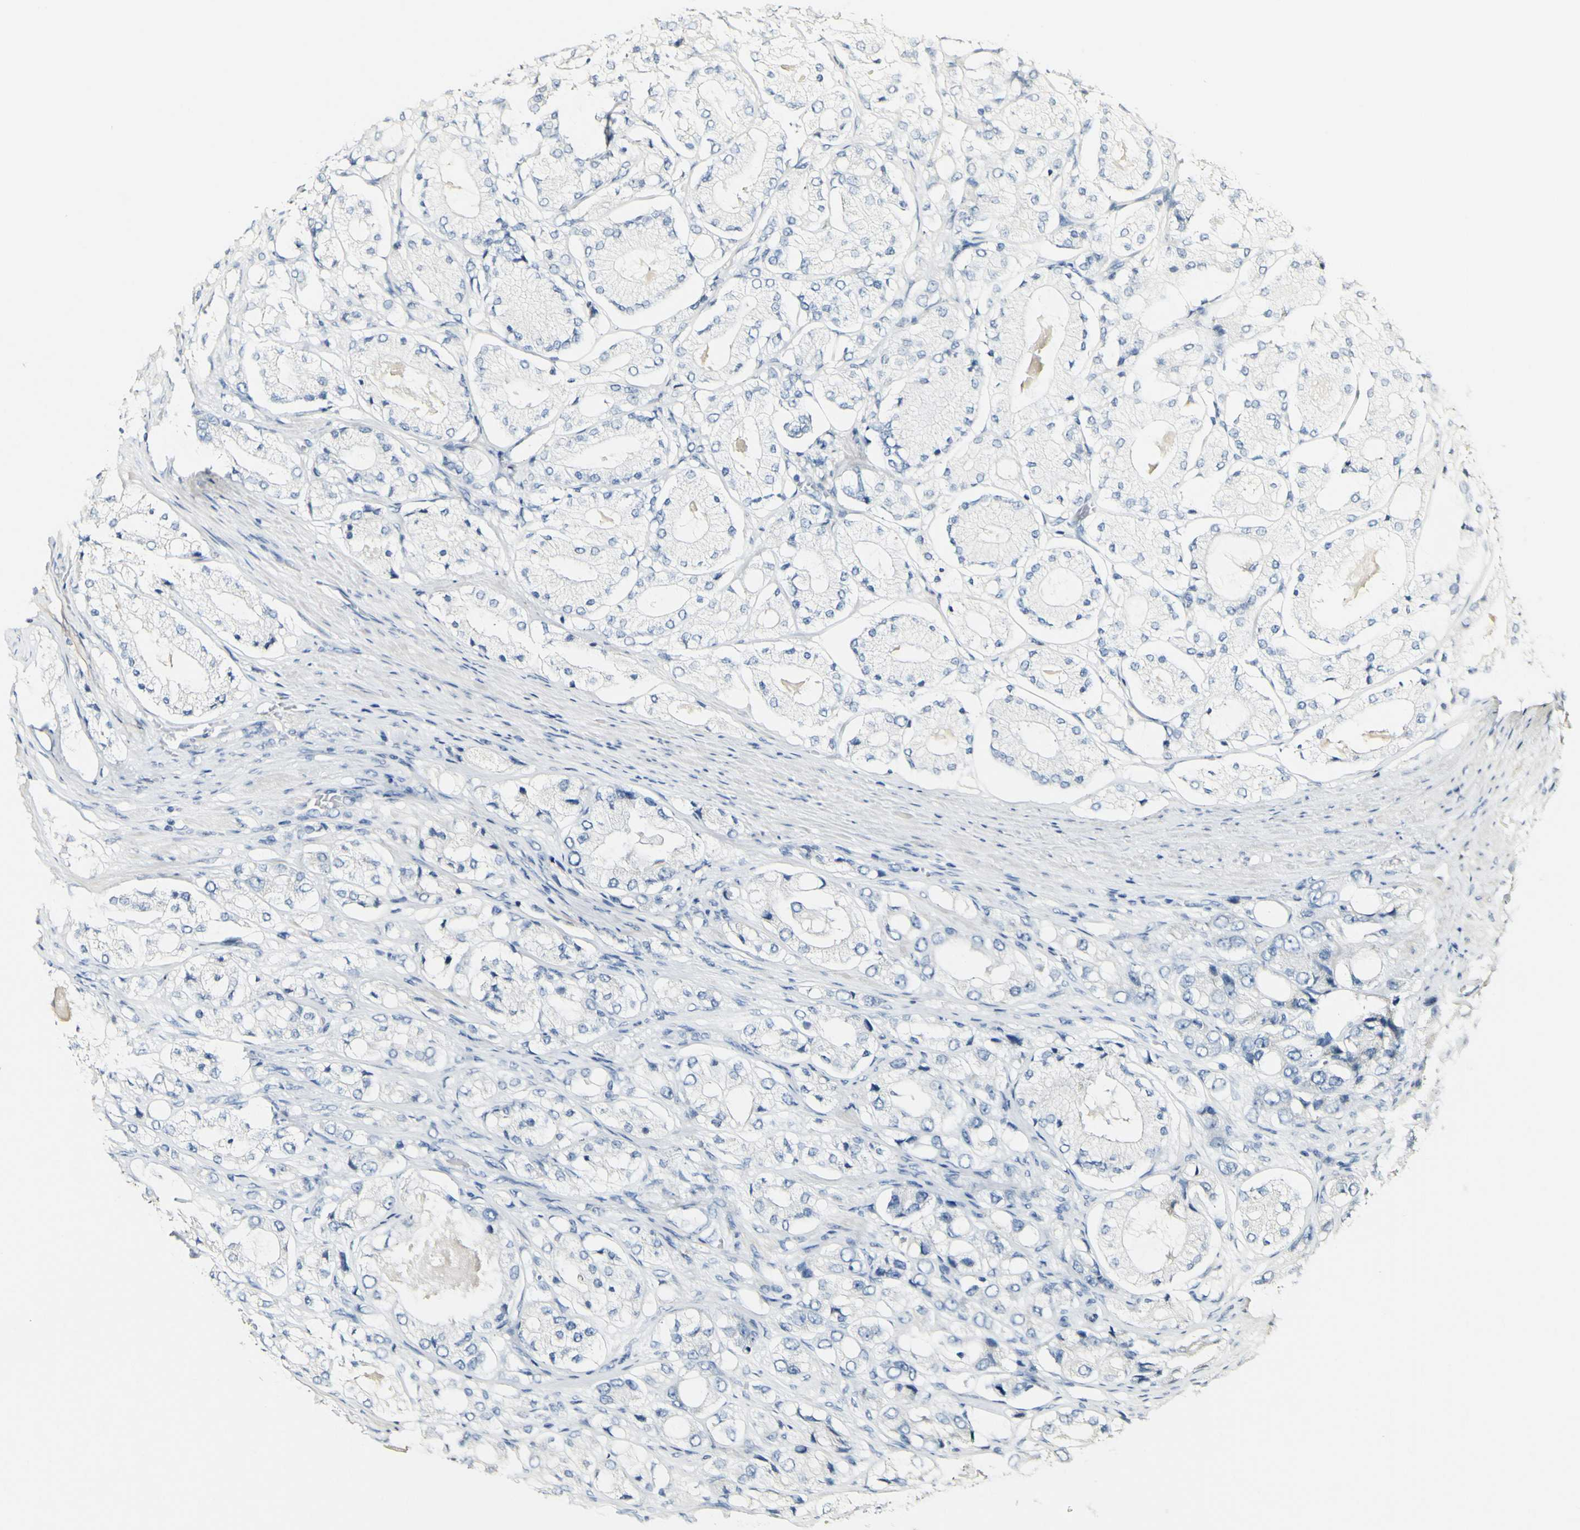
{"staining": {"intensity": "negative", "quantity": "none", "location": "none"}, "tissue": "prostate cancer", "cell_type": "Tumor cells", "image_type": "cancer", "snomed": [{"axis": "morphology", "description": "Adenocarcinoma, High grade"}, {"axis": "topography", "description": "Prostate"}], "caption": "This is an immunohistochemistry image of prostate cancer. There is no staining in tumor cells.", "gene": "FMO3", "patient": {"sex": "male", "age": 65}}